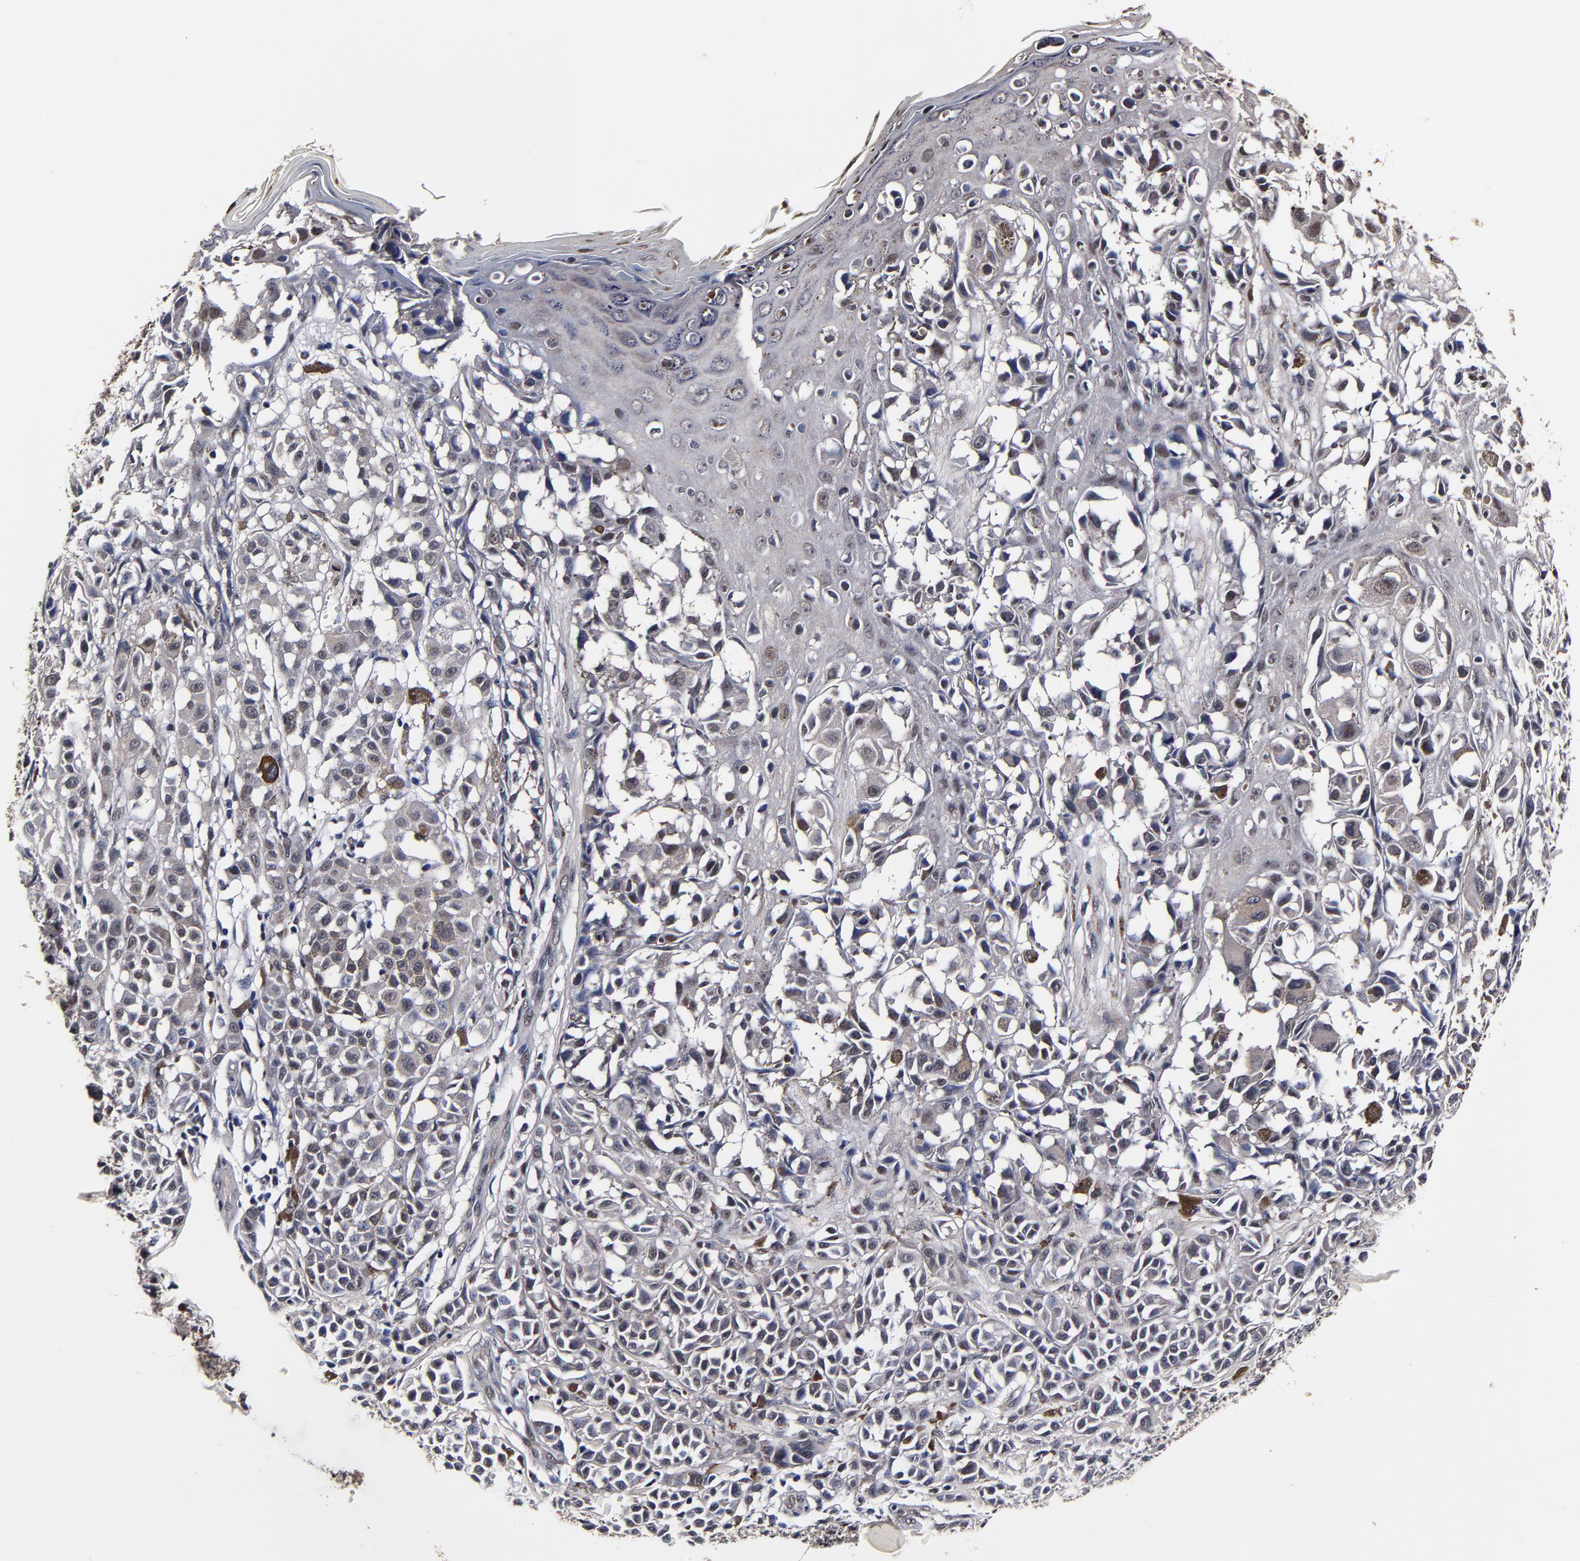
{"staining": {"intensity": "negative", "quantity": "none", "location": "none"}, "tissue": "melanoma", "cell_type": "Tumor cells", "image_type": "cancer", "snomed": [{"axis": "morphology", "description": "Malignant melanoma, NOS"}, {"axis": "topography", "description": "Skin"}], "caption": "An IHC photomicrograph of malignant melanoma is shown. There is no staining in tumor cells of malignant melanoma.", "gene": "MMP15", "patient": {"sex": "female", "age": 38}}